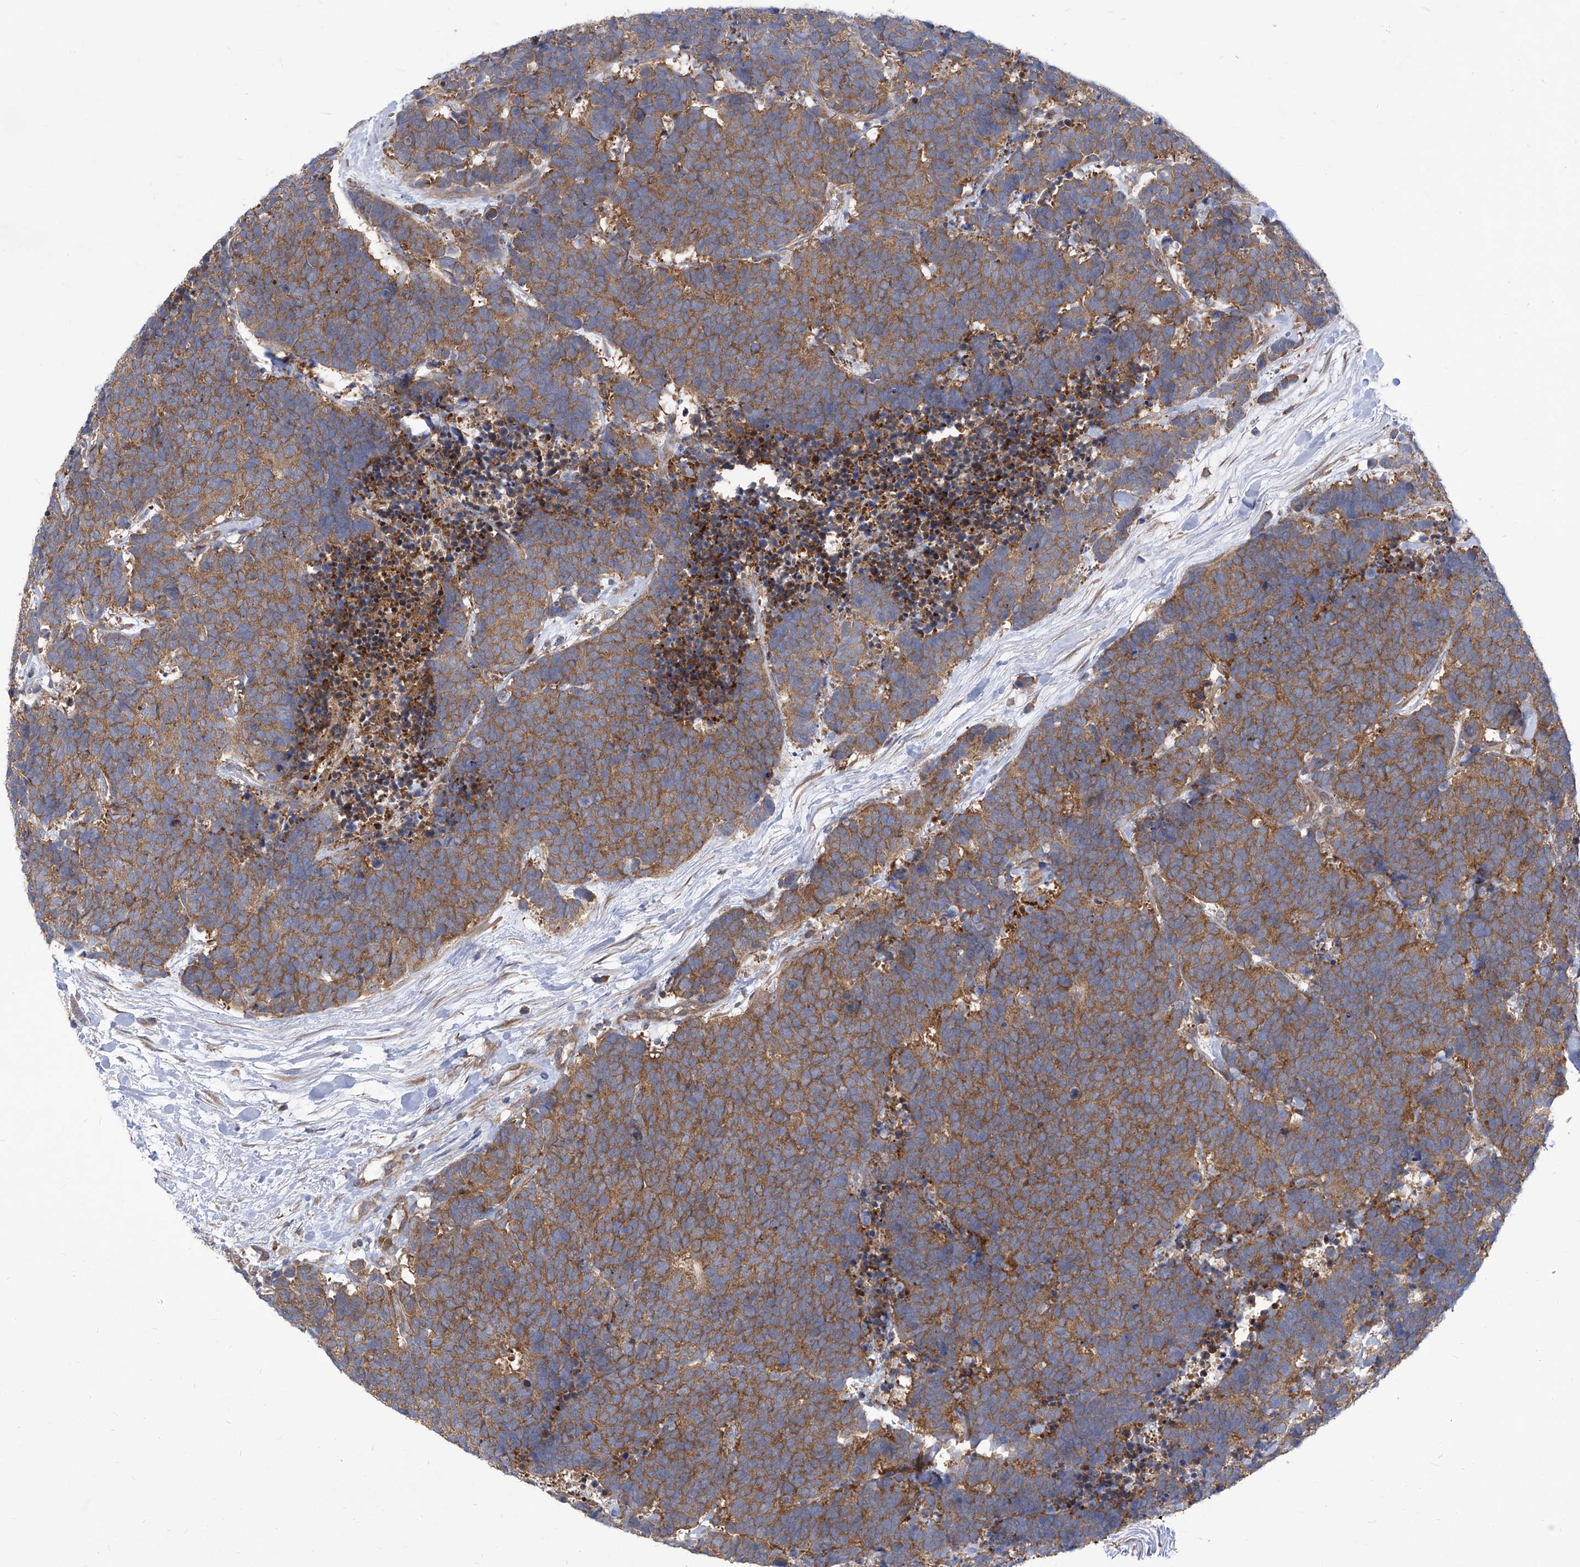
{"staining": {"intensity": "moderate", "quantity": ">75%", "location": "cytoplasmic/membranous"}, "tissue": "carcinoid", "cell_type": "Tumor cells", "image_type": "cancer", "snomed": [{"axis": "morphology", "description": "Carcinoma, NOS"}, {"axis": "morphology", "description": "Carcinoid, malignant, NOS"}, {"axis": "topography", "description": "Urinary bladder"}], "caption": "An immunohistochemistry (IHC) histopathology image of tumor tissue is shown. Protein staining in brown labels moderate cytoplasmic/membranous positivity in carcinoid (malignant) within tumor cells.", "gene": "EIF3M", "patient": {"sex": "male", "age": 57}}